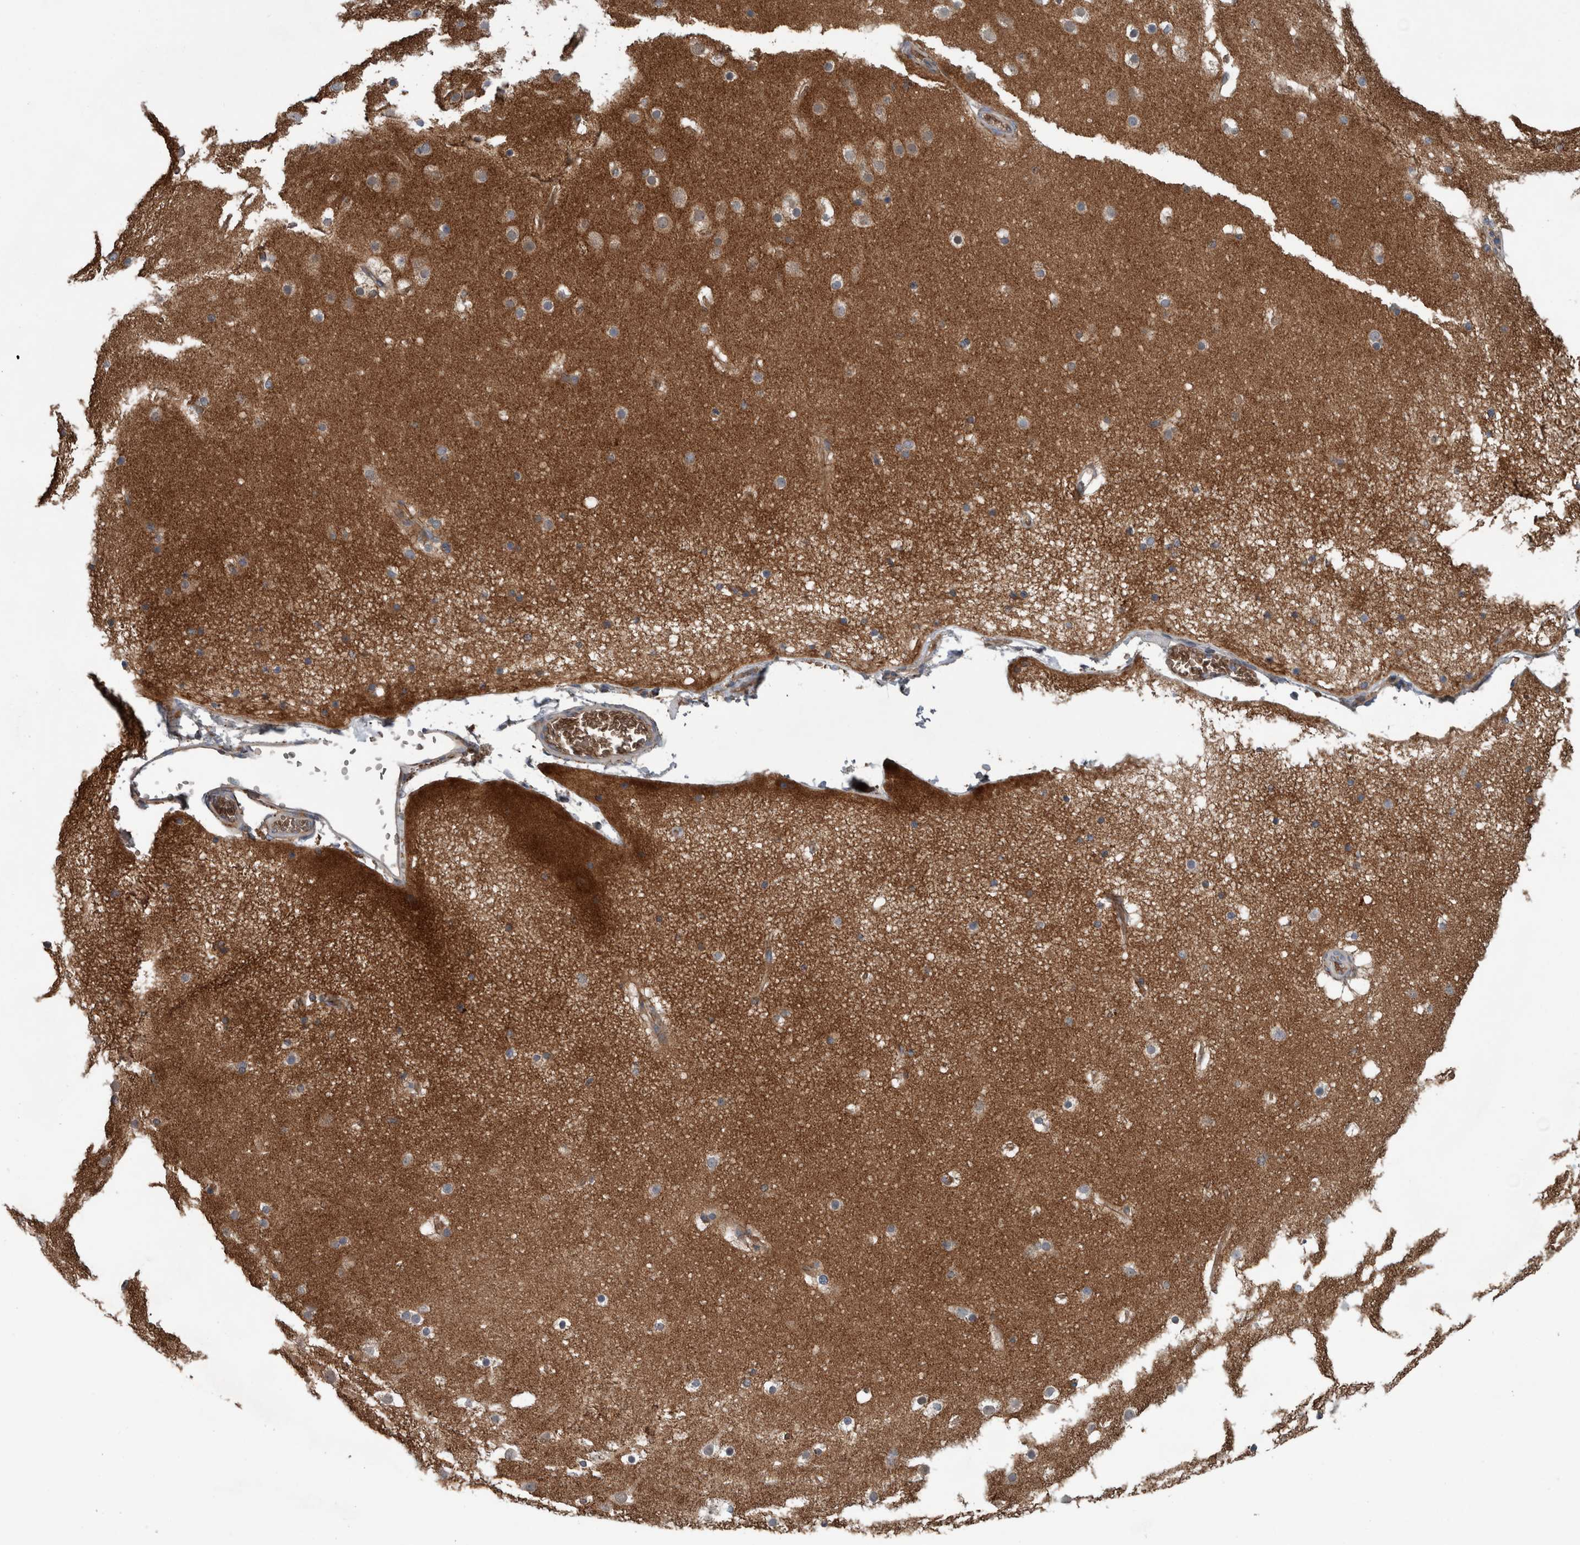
{"staining": {"intensity": "moderate", "quantity": ">75%", "location": "cytoplasmic/membranous"}, "tissue": "cerebral cortex", "cell_type": "Endothelial cells", "image_type": "normal", "snomed": [{"axis": "morphology", "description": "Normal tissue, NOS"}, {"axis": "topography", "description": "Cerebral cortex"}], "caption": "Immunohistochemistry (IHC) image of benign cerebral cortex stained for a protein (brown), which exhibits medium levels of moderate cytoplasmic/membranous staining in about >75% of endothelial cells.", "gene": "GLT8D2", "patient": {"sex": "male", "age": 57}}